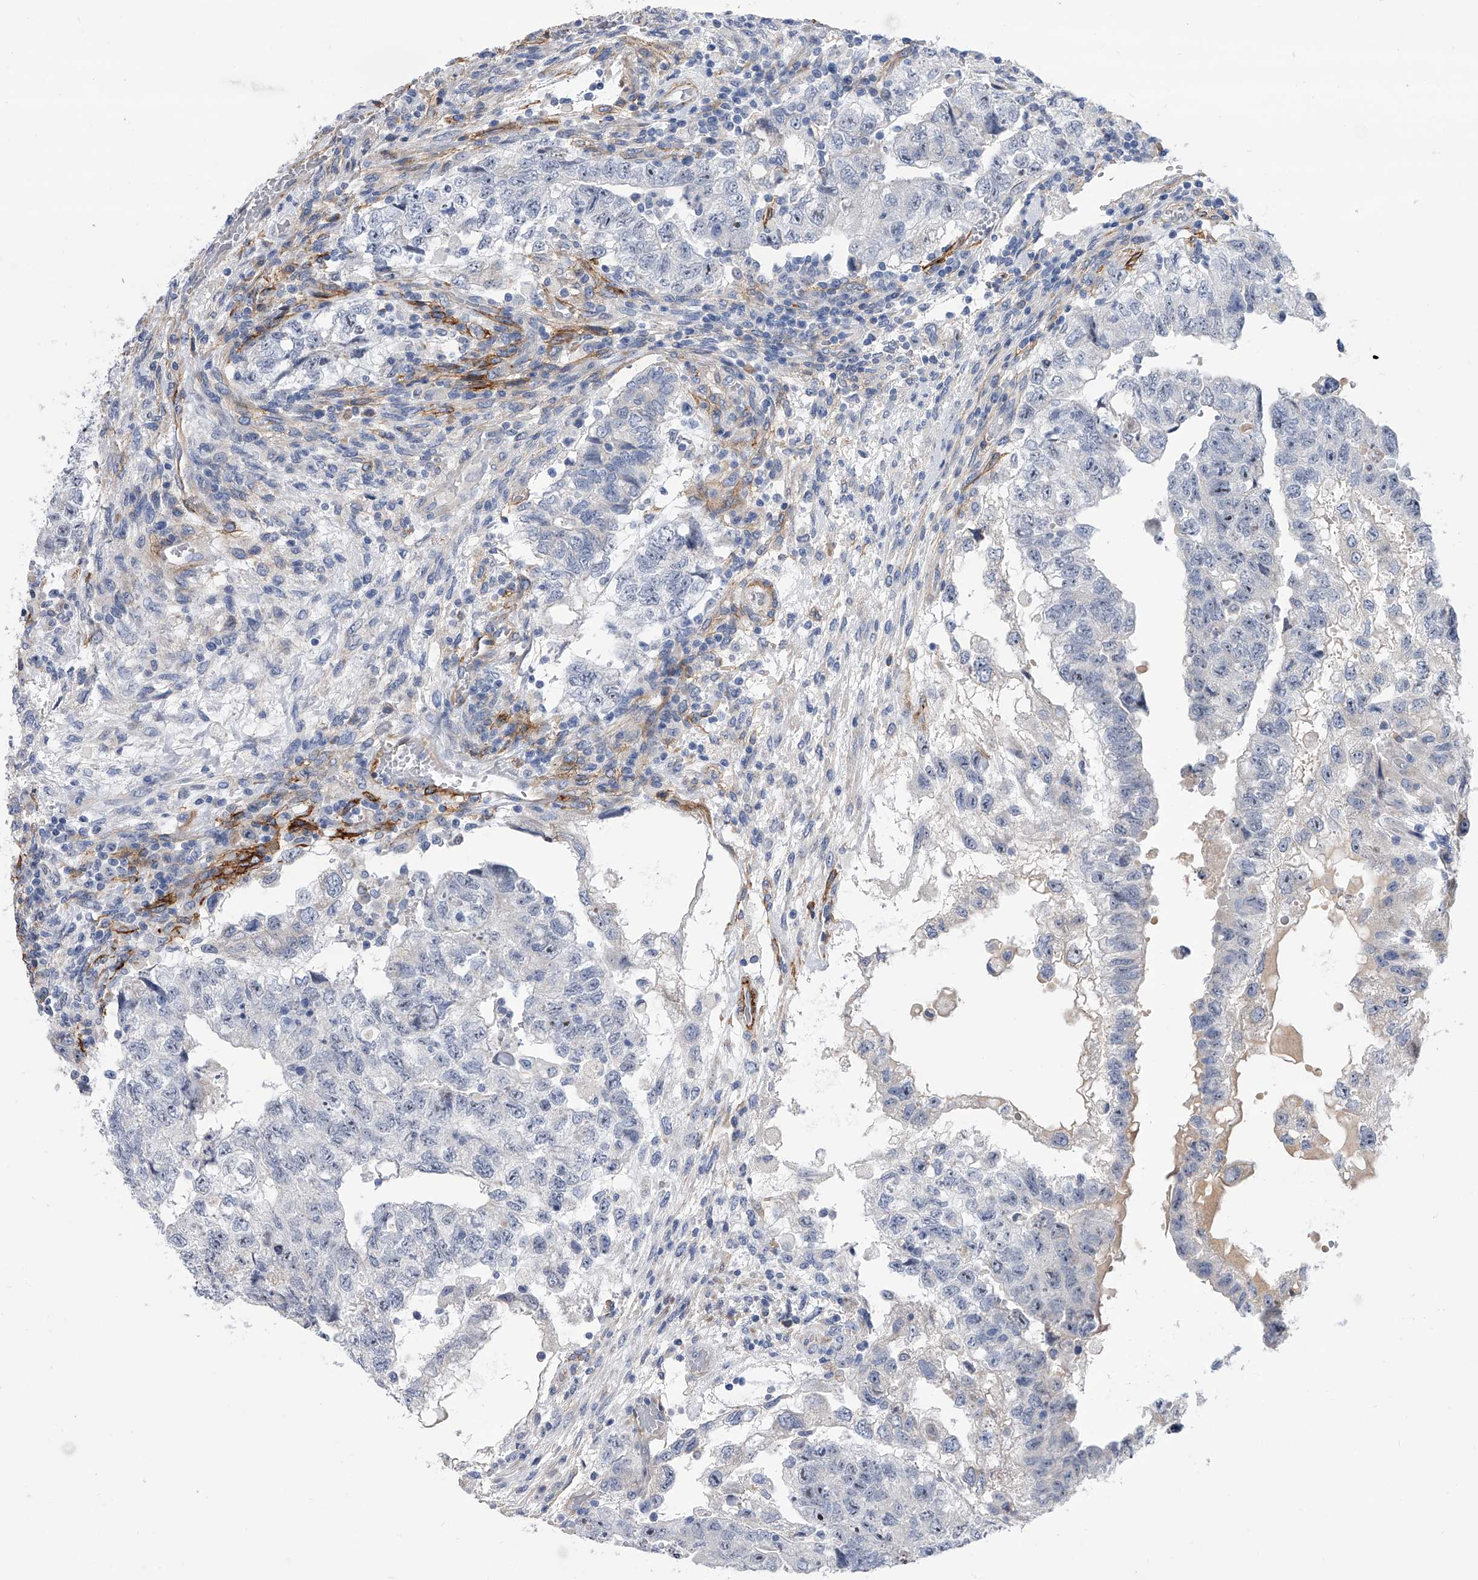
{"staining": {"intensity": "negative", "quantity": "none", "location": "none"}, "tissue": "testis cancer", "cell_type": "Tumor cells", "image_type": "cancer", "snomed": [{"axis": "morphology", "description": "Carcinoma, Embryonal, NOS"}, {"axis": "topography", "description": "Testis"}], "caption": "An immunohistochemistry histopathology image of testis embryonal carcinoma is shown. There is no staining in tumor cells of testis embryonal carcinoma.", "gene": "ALG14", "patient": {"sex": "male", "age": 36}}